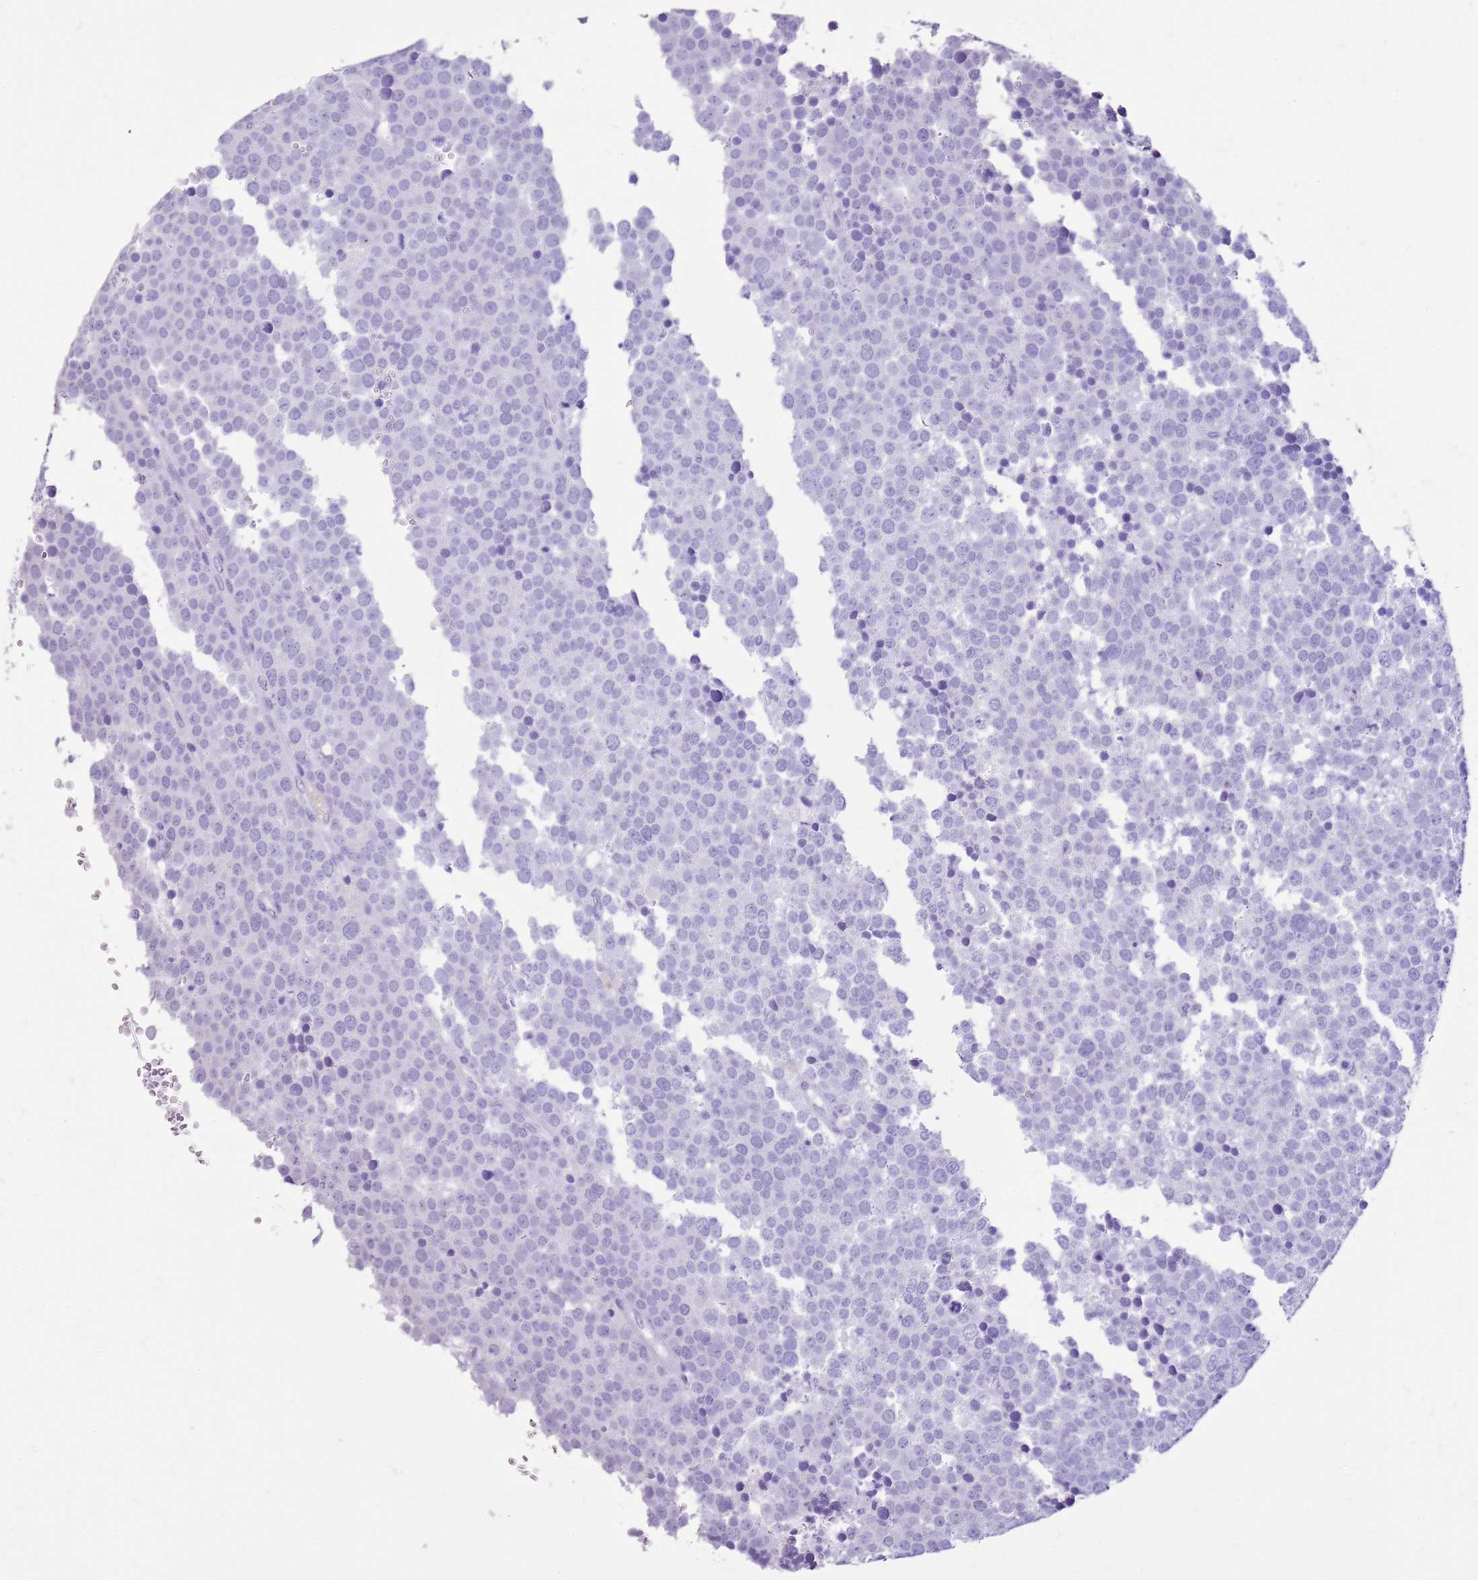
{"staining": {"intensity": "negative", "quantity": "none", "location": "none"}, "tissue": "testis cancer", "cell_type": "Tumor cells", "image_type": "cancer", "snomed": [{"axis": "morphology", "description": "Seminoma, NOS"}, {"axis": "topography", "description": "Testis"}], "caption": "Immunohistochemical staining of human testis seminoma reveals no significant staining in tumor cells.", "gene": "CA8", "patient": {"sex": "male", "age": 71}}